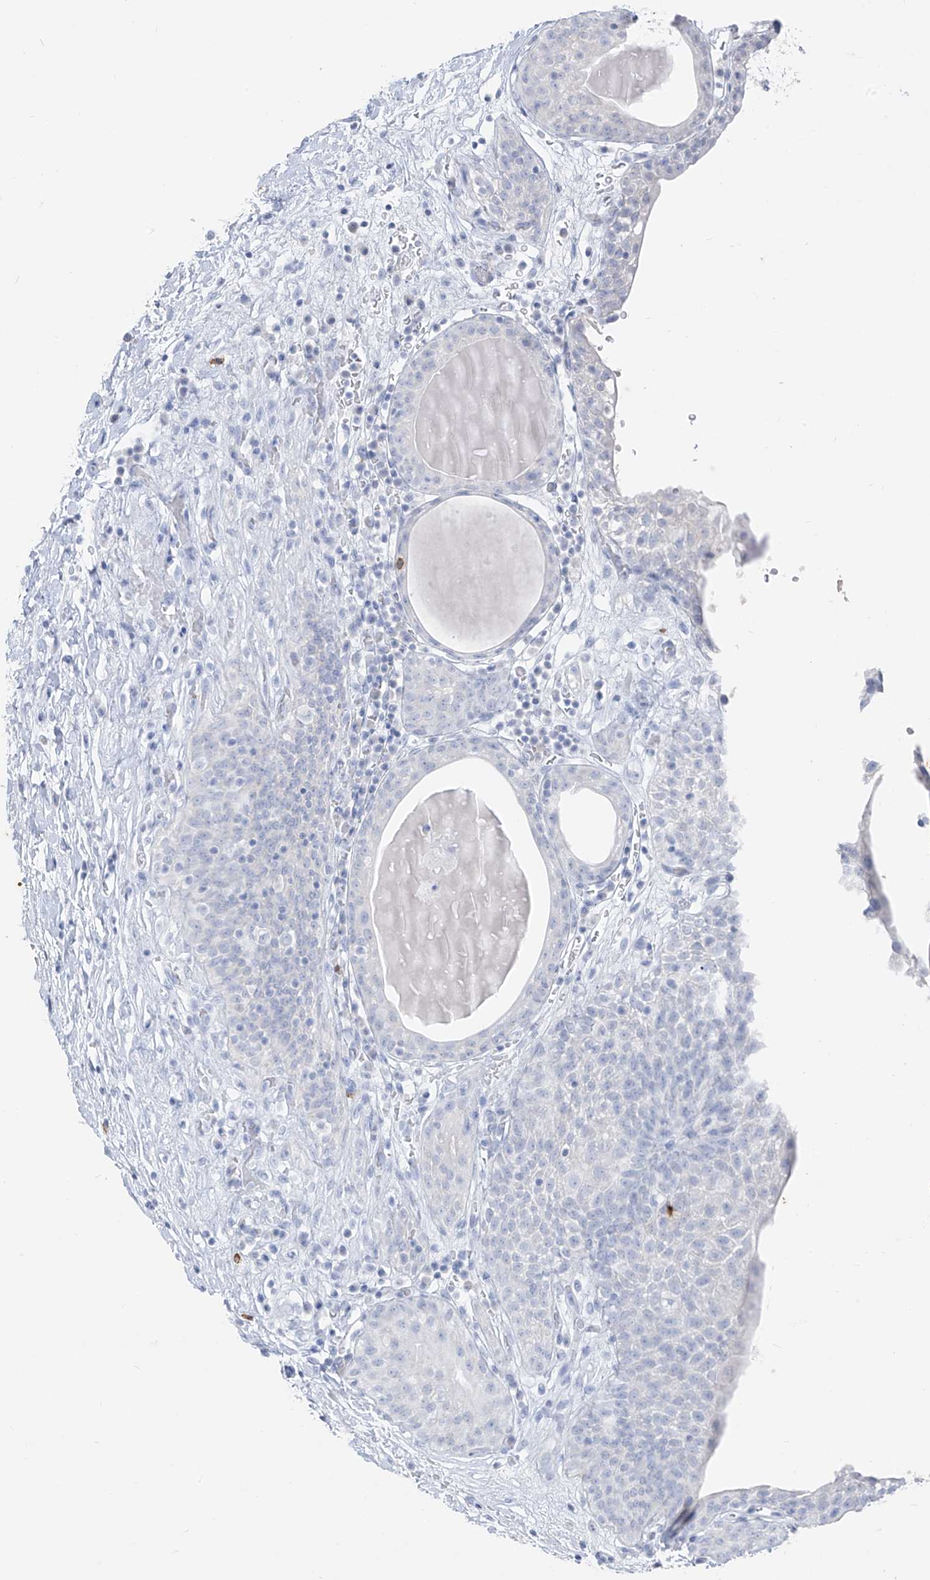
{"staining": {"intensity": "negative", "quantity": "none", "location": "none"}, "tissue": "urinary bladder", "cell_type": "Urothelial cells", "image_type": "normal", "snomed": [{"axis": "morphology", "description": "Normal tissue, NOS"}, {"axis": "topography", "description": "Urinary bladder"}], "caption": "Urinary bladder stained for a protein using immunohistochemistry (IHC) shows no staining urothelial cells.", "gene": "CX3CR1", "patient": {"sex": "male", "age": 83}}